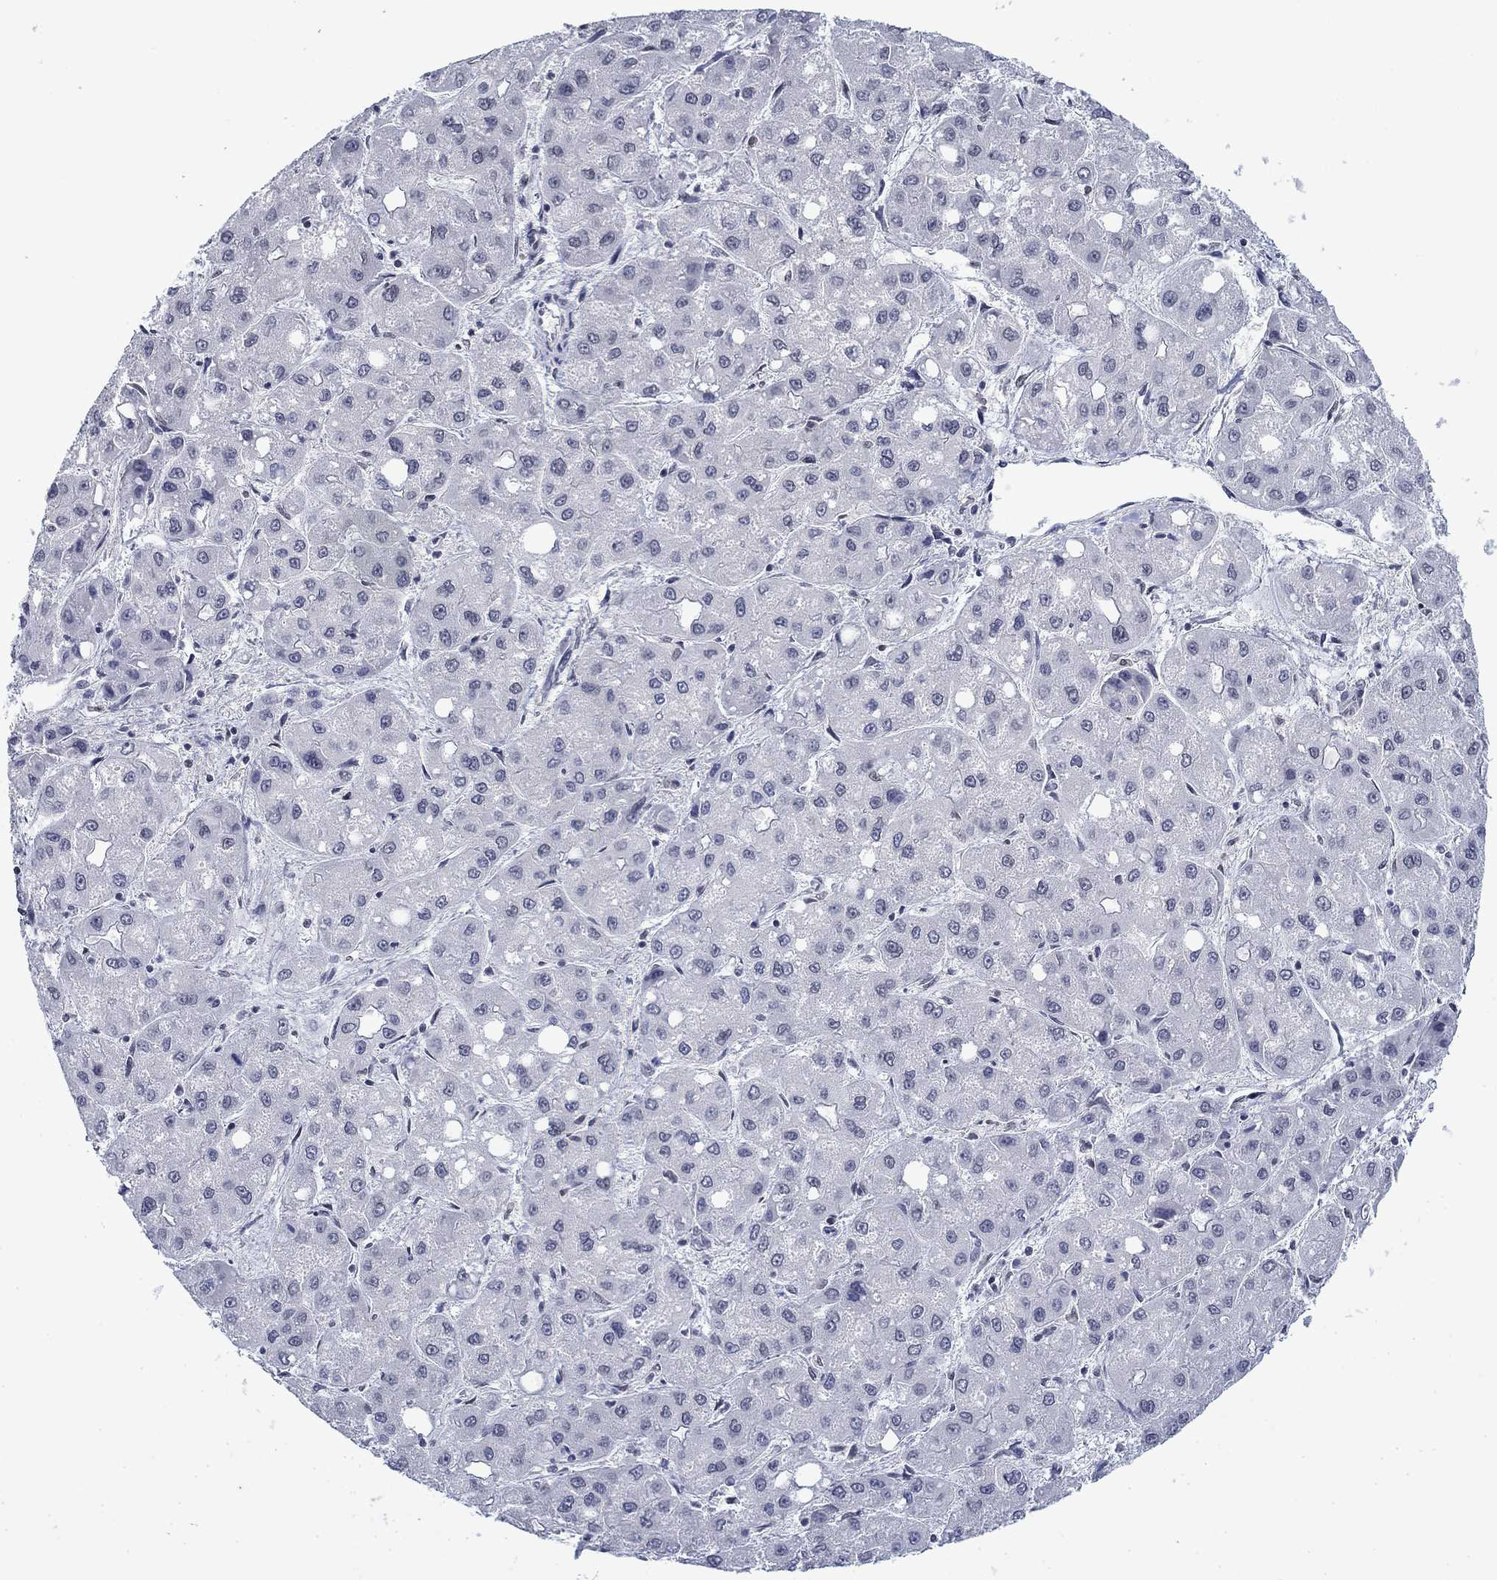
{"staining": {"intensity": "negative", "quantity": "none", "location": "none"}, "tissue": "liver cancer", "cell_type": "Tumor cells", "image_type": "cancer", "snomed": [{"axis": "morphology", "description": "Carcinoma, Hepatocellular, NOS"}, {"axis": "topography", "description": "Liver"}], "caption": "Tumor cells are negative for protein expression in human liver hepatocellular carcinoma. (Stains: DAB (3,3'-diaminobenzidine) immunohistochemistry with hematoxylin counter stain, Microscopy: brightfield microscopy at high magnification).", "gene": "TOR1AIP1", "patient": {"sex": "male", "age": 73}}